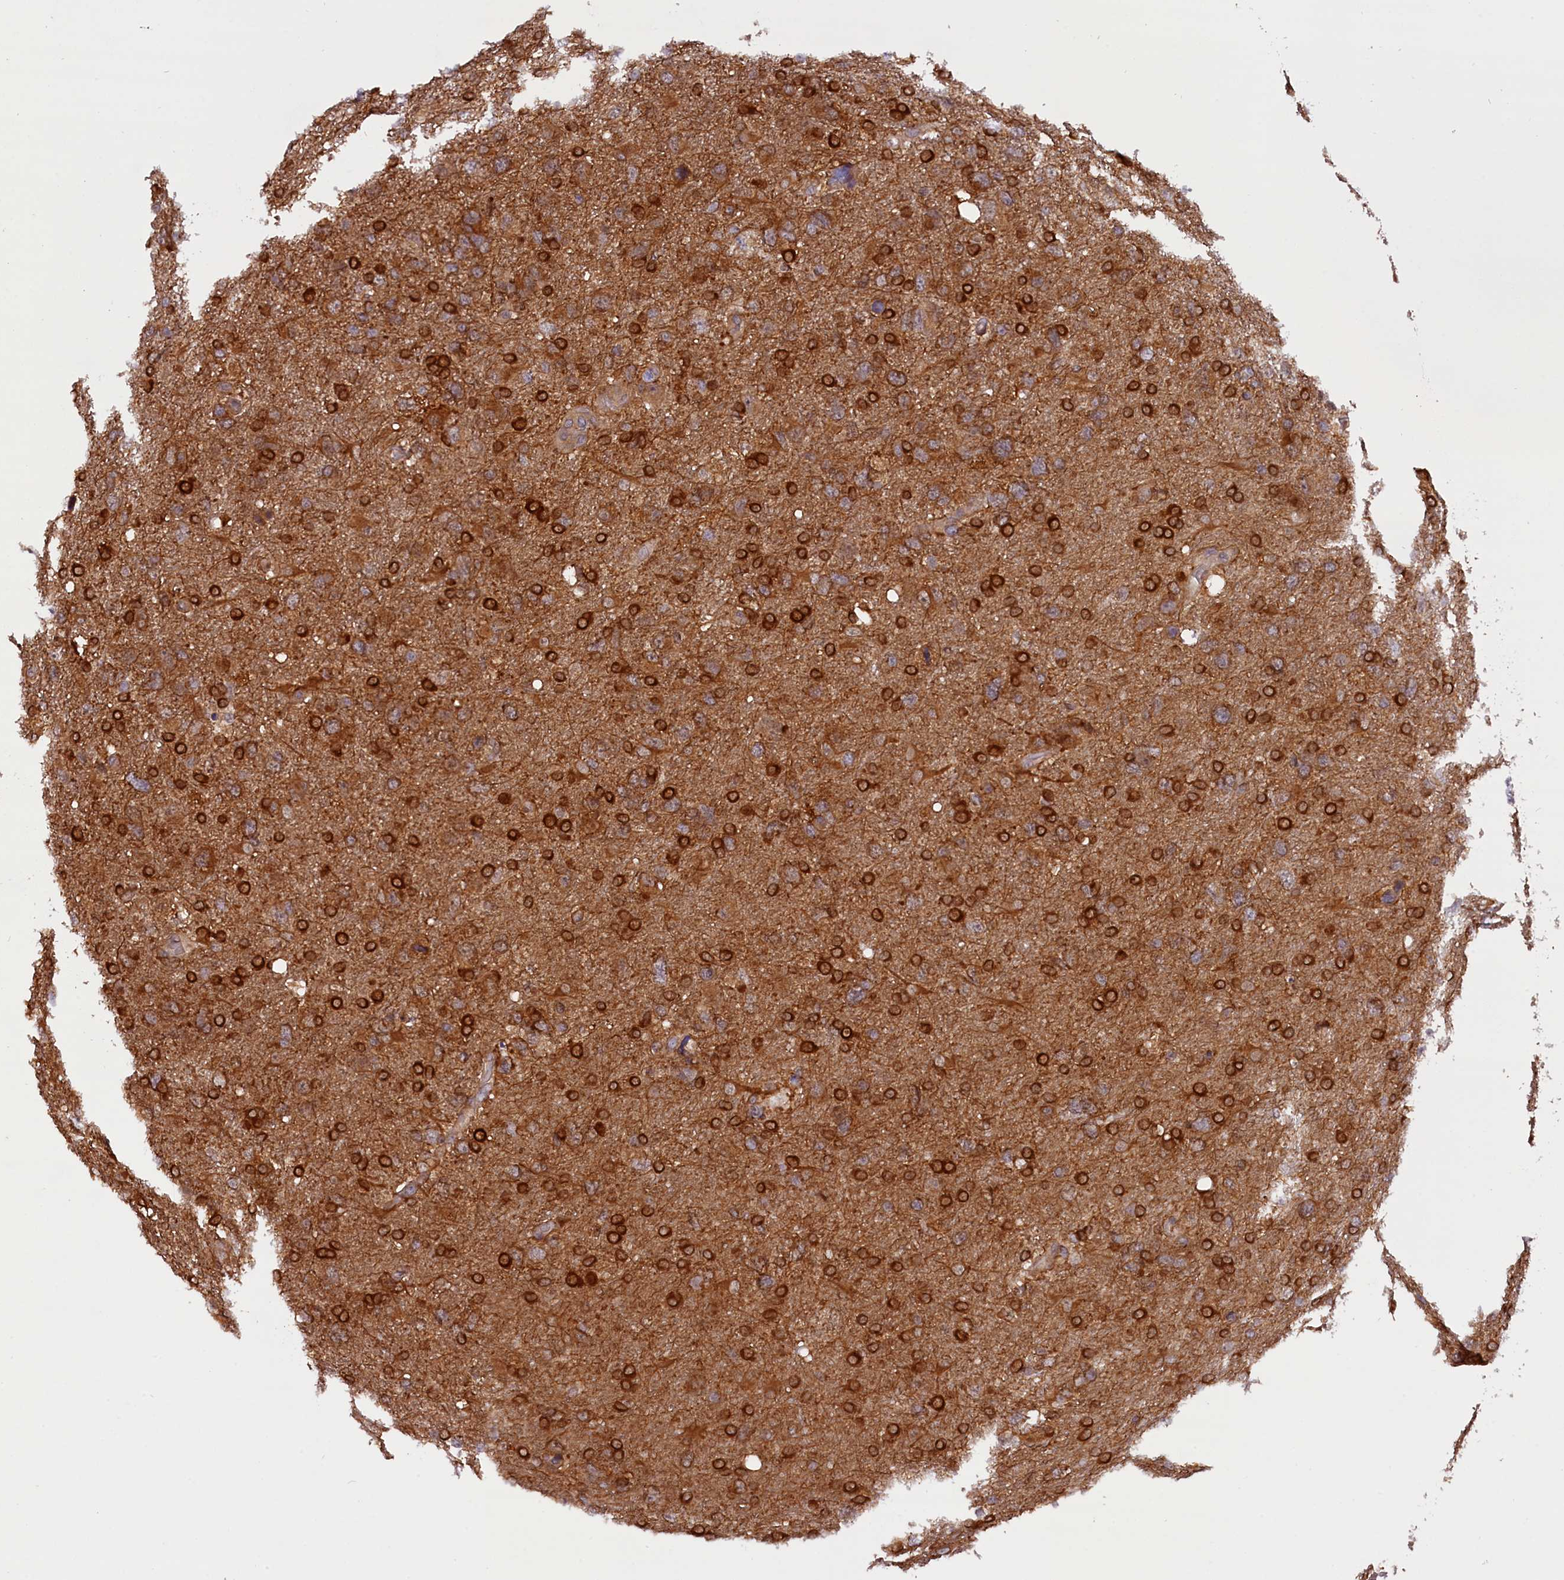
{"staining": {"intensity": "strong", "quantity": "25%-75%", "location": "cytoplasmic/membranous"}, "tissue": "glioma", "cell_type": "Tumor cells", "image_type": "cancer", "snomed": [{"axis": "morphology", "description": "Glioma, malignant, High grade"}, {"axis": "topography", "description": "Brain"}], "caption": "Human glioma stained with a brown dye shows strong cytoplasmic/membranous positive staining in about 25%-75% of tumor cells.", "gene": "TBCB", "patient": {"sex": "male", "age": 61}}